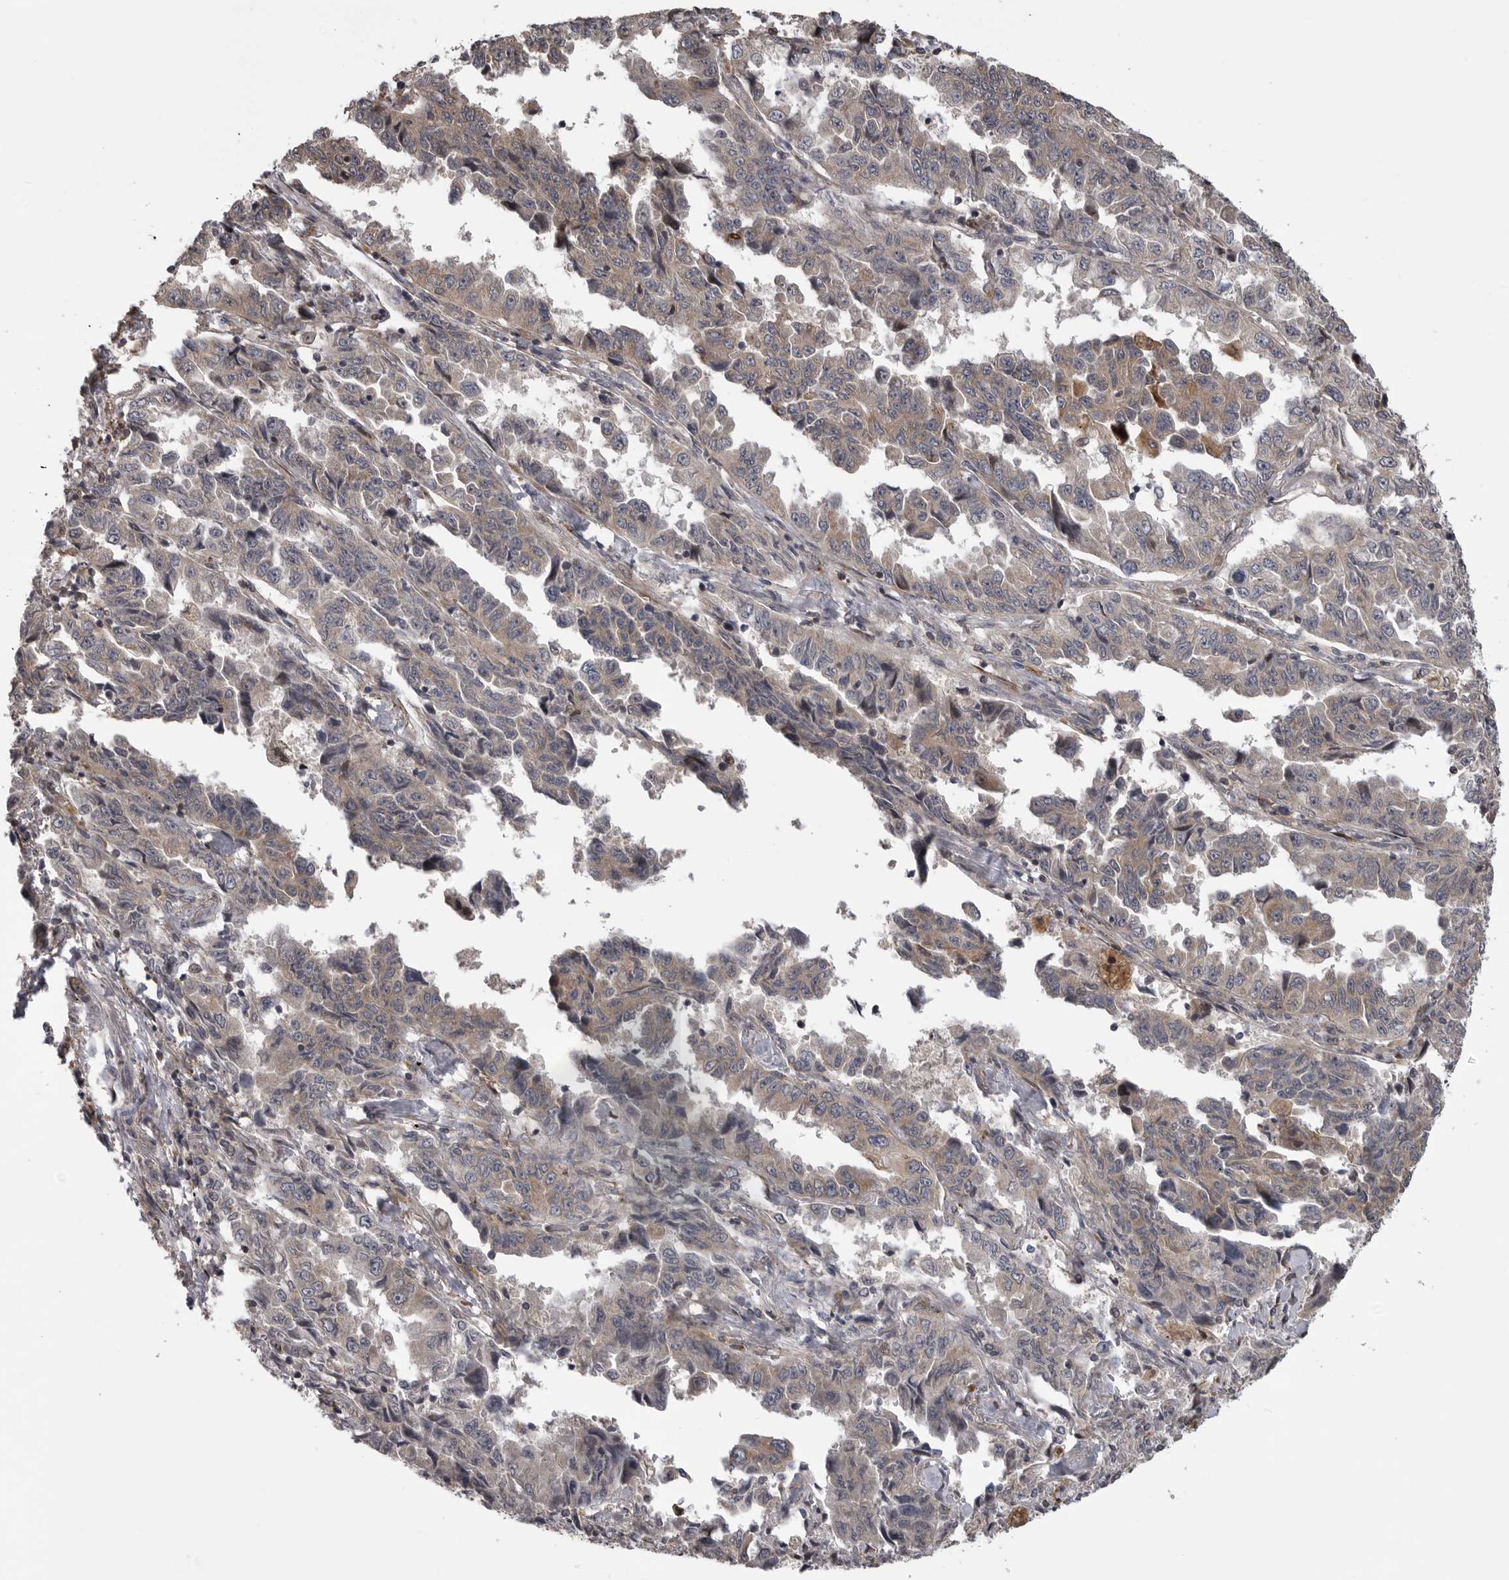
{"staining": {"intensity": "weak", "quantity": "25%-75%", "location": "cytoplasmic/membranous"}, "tissue": "lung cancer", "cell_type": "Tumor cells", "image_type": "cancer", "snomed": [{"axis": "morphology", "description": "Adenocarcinoma, NOS"}, {"axis": "topography", "description": "Lung"}], "caption": "A low amount of weak cytoplasmic/membranous positivity is identified in about 25%-75% of tumor cells in lung cancer (adenocarcinoma) tissue. Immunohistochemistry stains the protein of interest in brown and the nuclei are stained blue.", "gene": "ZNRF1", "patient": {"sex": "female", "age": 51}}